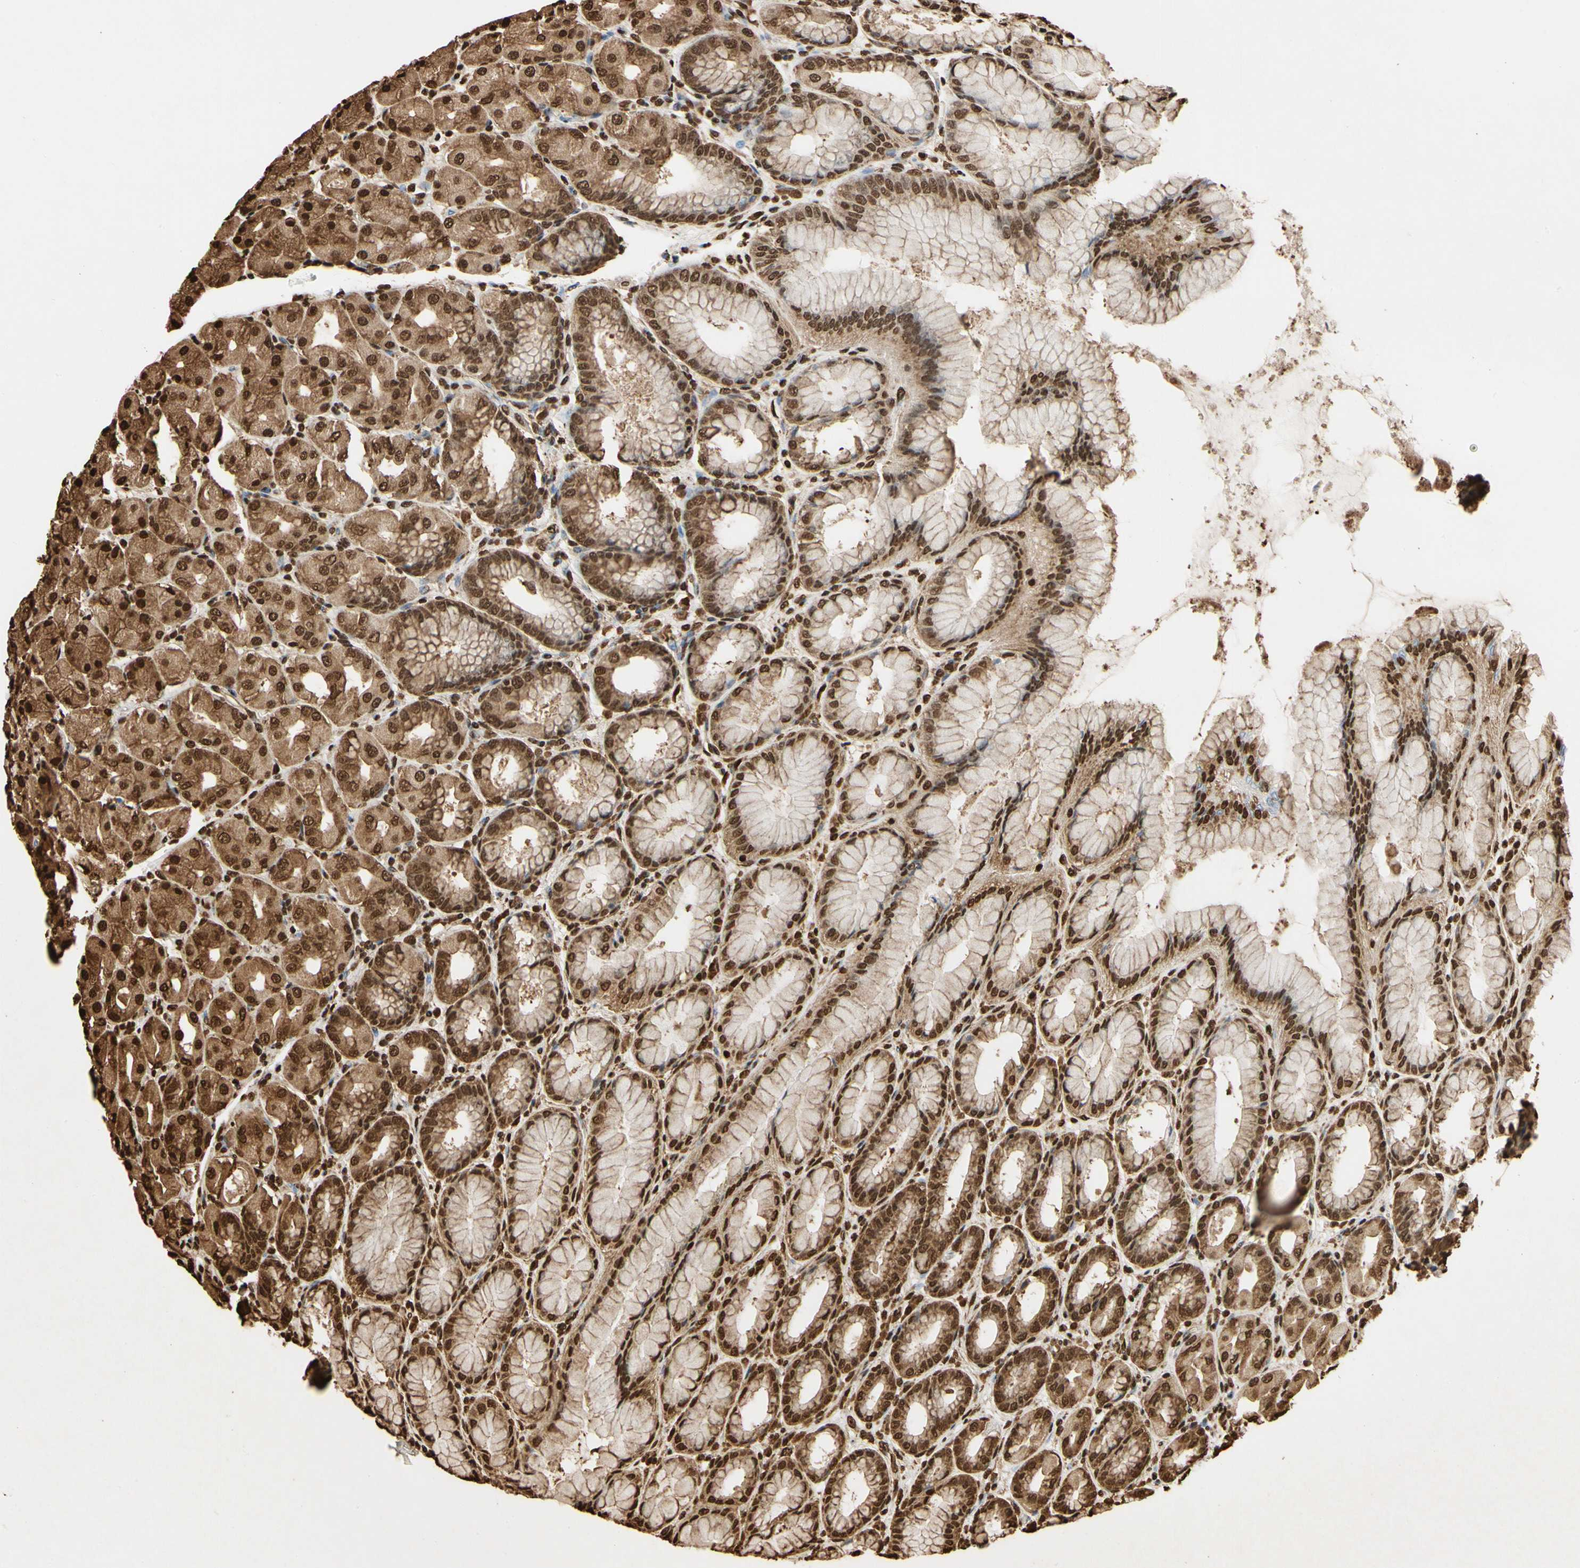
{"staining": {"intensity": "strong", "quantity": ">75%", "location": "cytoplasmic/membranous,nuclear"}, "tissue": "stomach", "cell_type": "Glandular cells", "image_type": "normal", "snomed": [{"axis": "morphology", "description": "Normal tissue, NOS"}, {"axis": "topography", "description": "Stomach, upper"}], "caption": "Benign stomach reveals strong cytoplasmic/membranous,nuclear expression in approximately >75% of glandular cells, visualized by immunohistochemistry. Using DAB (brown) and hematoxylin (blue) stains, captured at high magnification using brightfield microscopy.", "gene": "HNRNPK", "patient": {"sex": "female", "age": 56}}